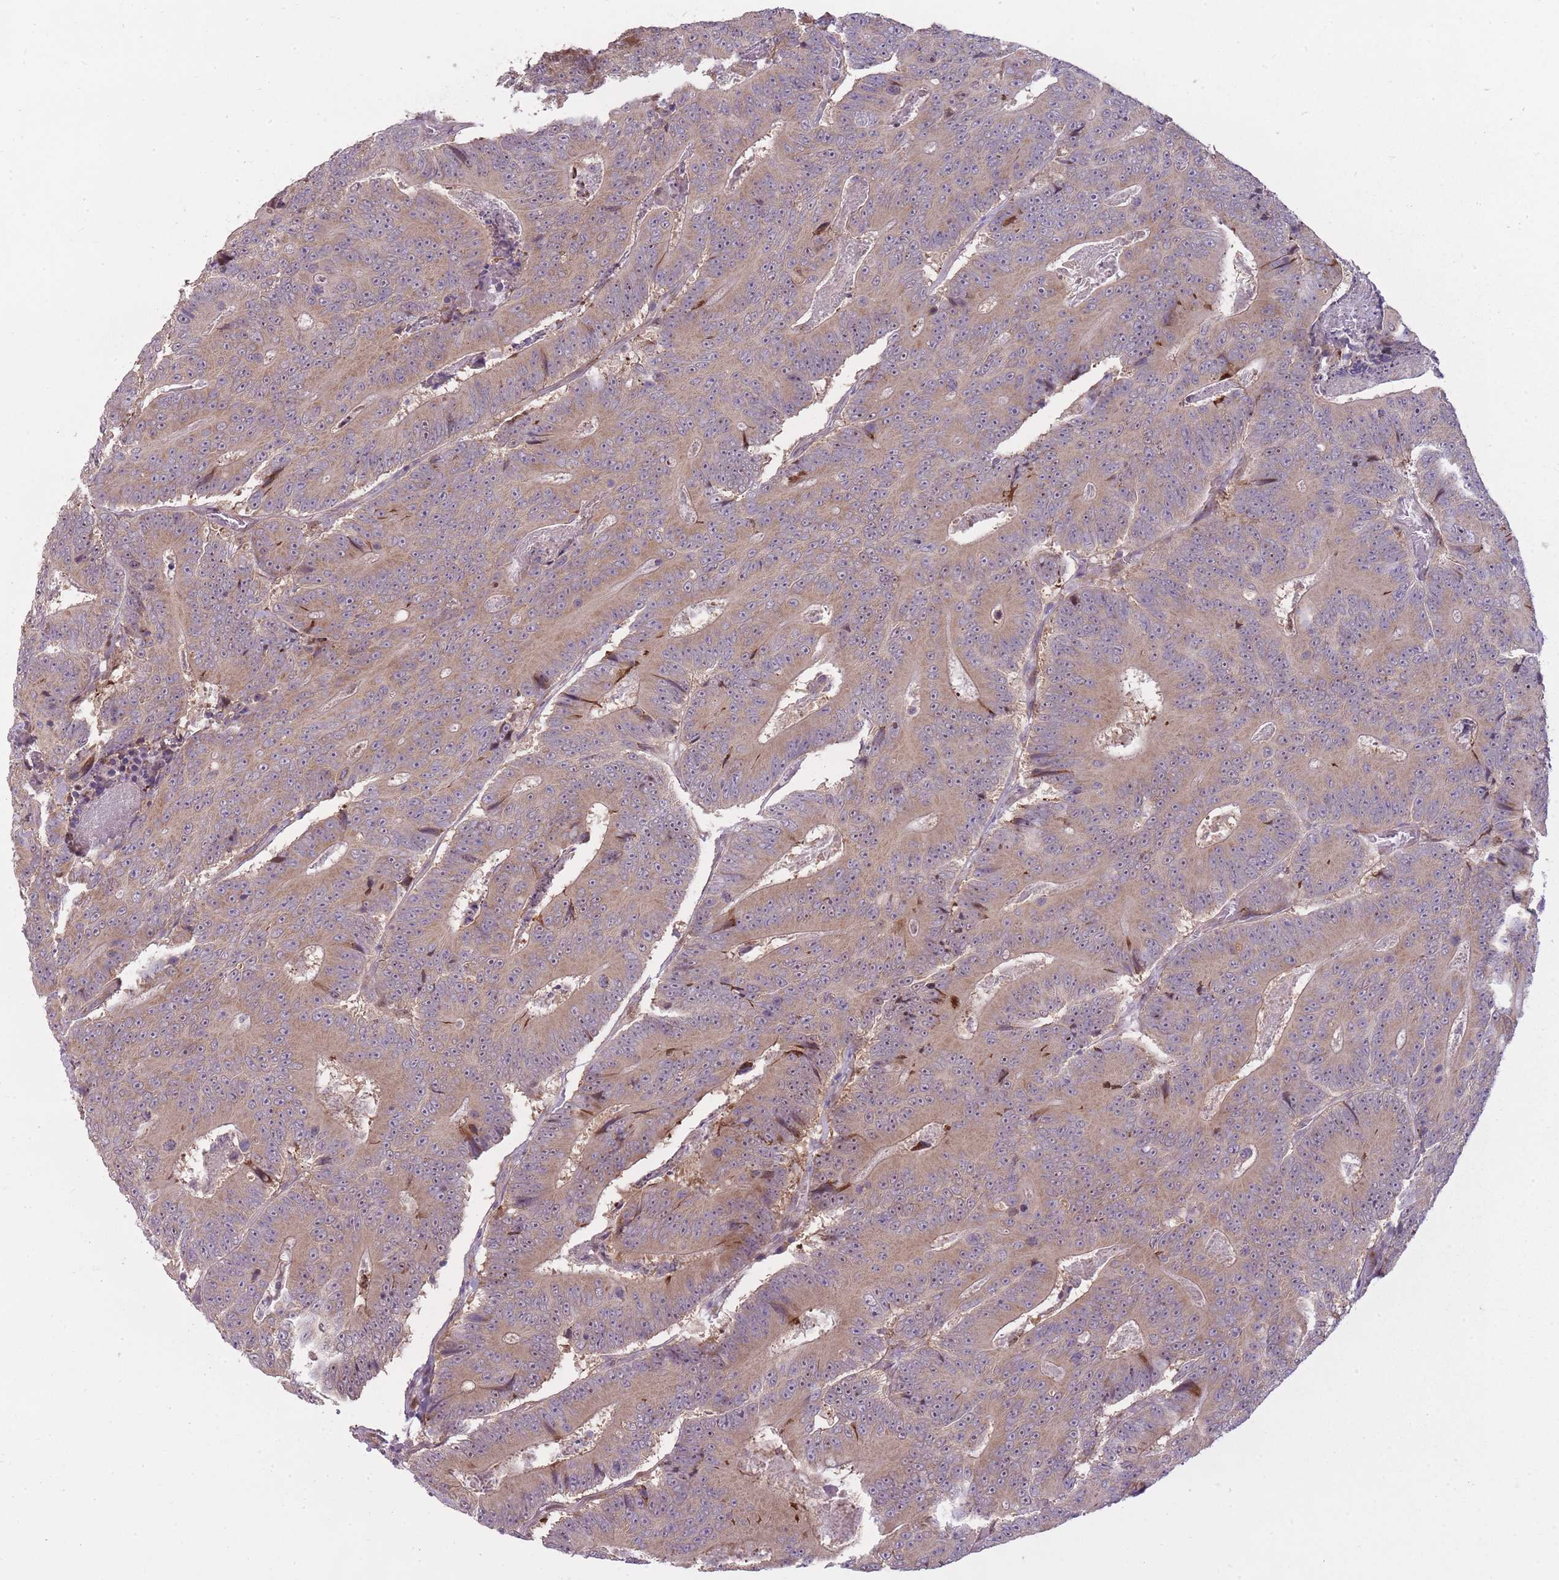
{"staining": {"intensity": "weak", "quantity": ">75%", "location": "cytoplasmic/membranous"}, "tissue": "colorectal cancer", "cell_type": "Tumor cells", "image_type": "cancer", "snomed": [{"axis": "morphology", "description": "Adenocarcinoma, NOS"}, {"axis": "topography", "description": "Colon"}], "caption": "Protein expression analysis of human colorectal cancer (adenocarcinoma) reveals weak cytoplasmic/membranous positivity in approximately >75% of tumor cells. Immunohistochemistry (ihc) stains the protein in brown and the nuclei are stained blue.", "gene": "LGALS9", "patient": {"sex": "male", "age": 83}}